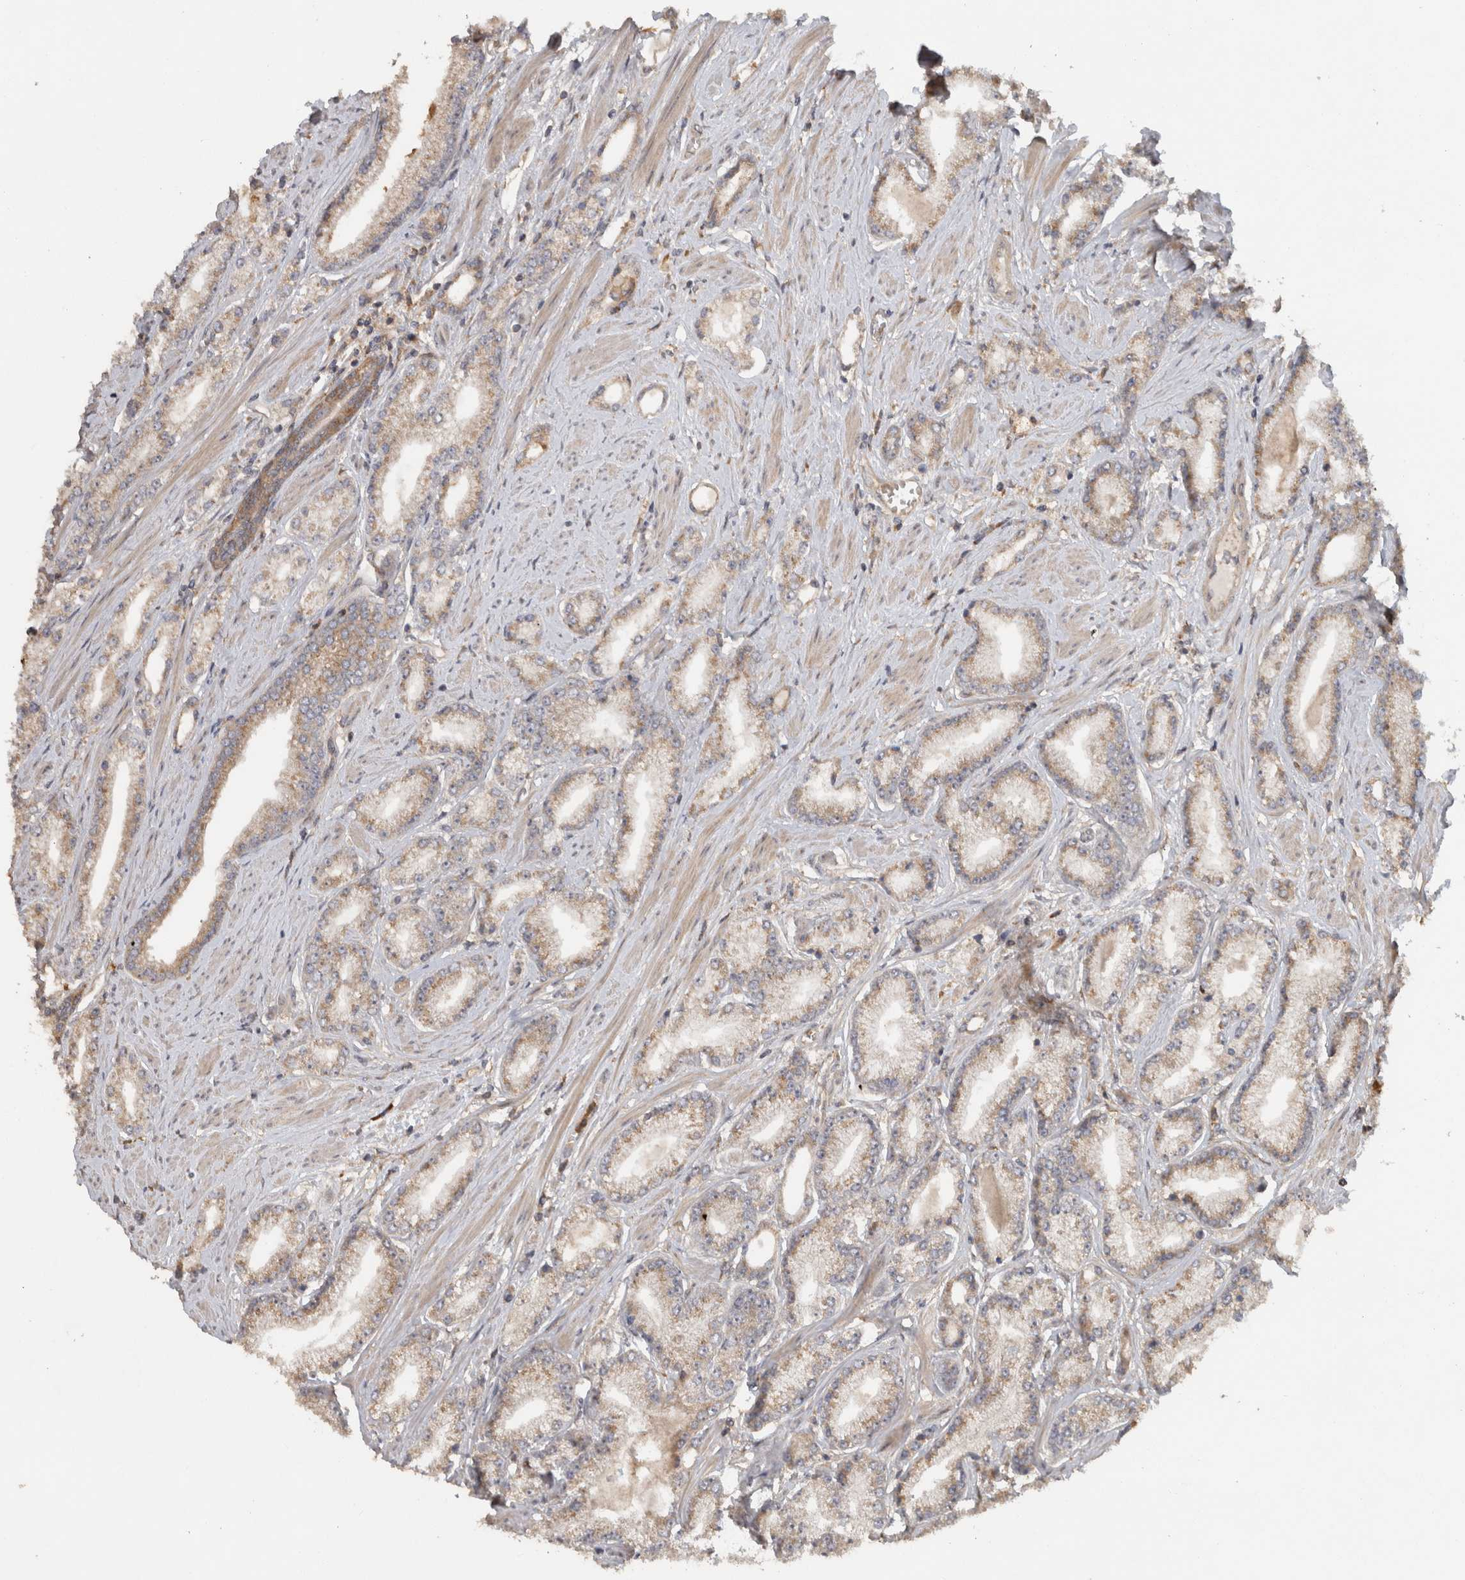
{"staining": {"intensity": "weak", "quantity": ">75%", "location": "cytoplasmic/membranous"}, "tissue": "prostate cancer", "cell_type": "Tumor cells", "image_type": "cancer", "snomed": [{"axis": "morphology", "description": "Adenocarcinoma, Low grade"}, {"axis": "topography", "description": "Prostate"}], "caption": "Protein analysis of low-grade adenocarcinoma (prostate) tissue demonstrates weak cytoplasmic/membranous staining in about >75% of tumor cells.", "gene": "VEPH1", "patient": {"sex": "male", "age": 62}}